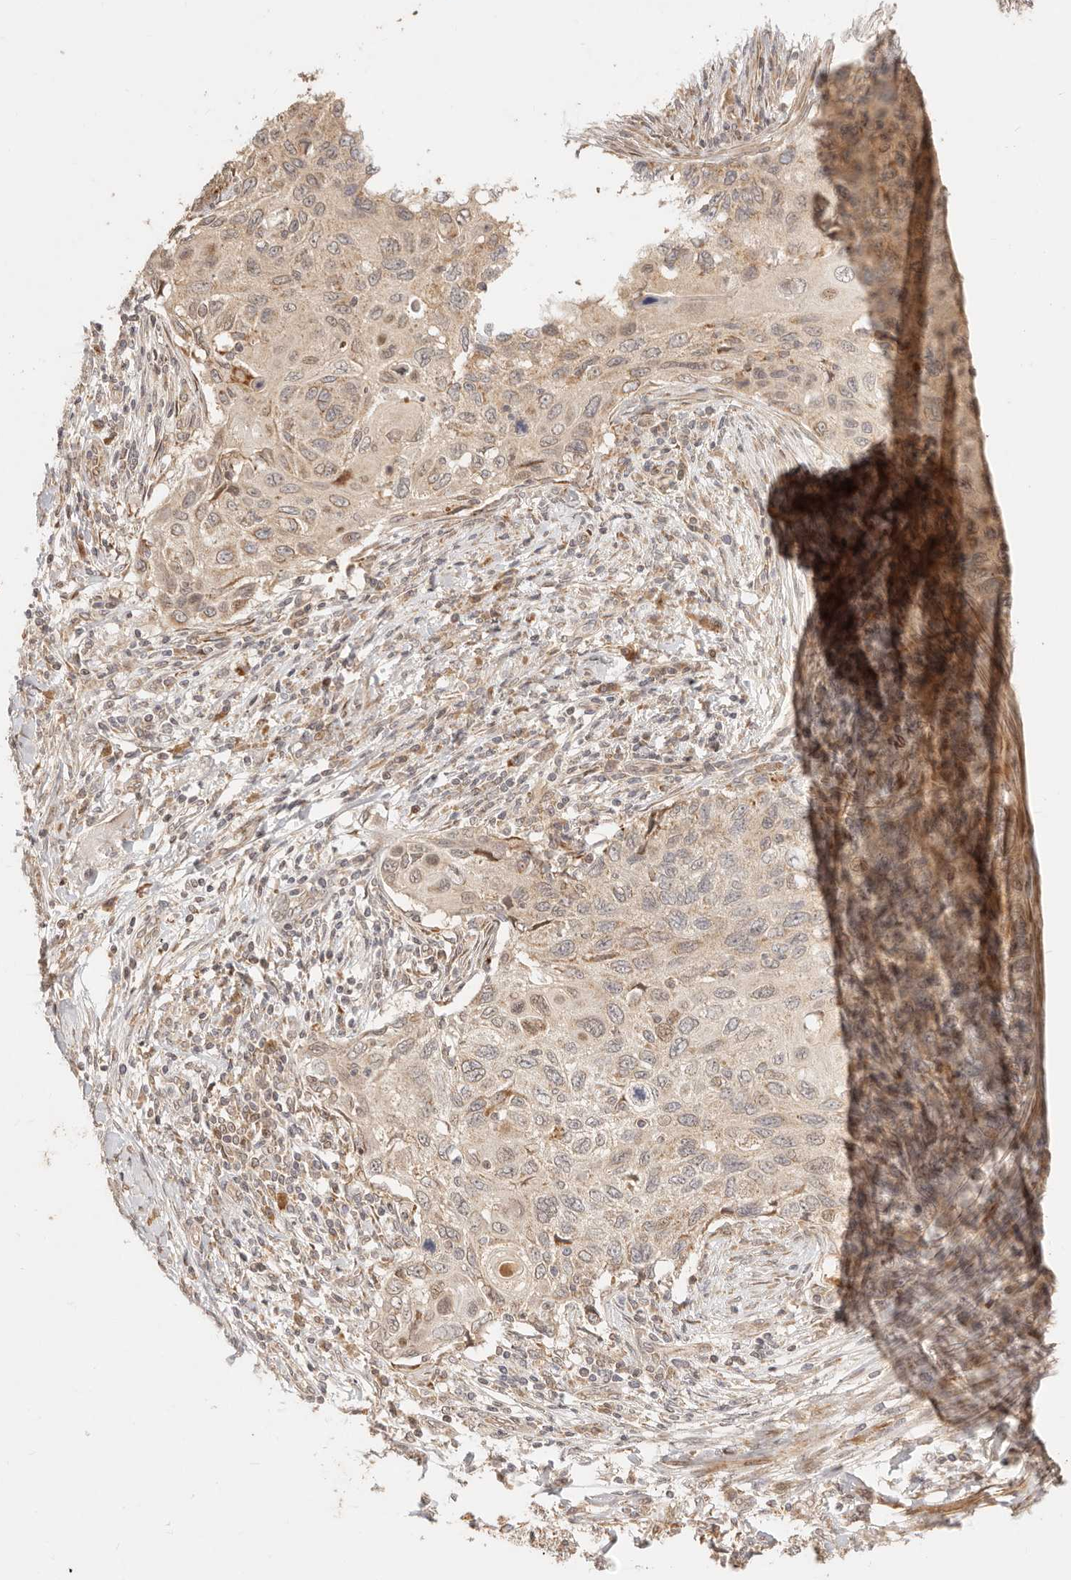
{"staining": {"intensity": "weak", "quantity": ">75%", "location": "cytoplasmic/membranous"}, "tissue": "cervical cancer", "cell_type": "Tumor cells", "image_type": "cancer", "snomed": [{"axis": "morphology", "description": "Squamous cell carcinoma, NOS"}, {"axis": "topography", "description": "Cervix"}], "caption": "Tumor cells show low levels of weak cytoplasmic/membranous staining in approximately >75% of cells in human cervical cancer (squamous cell carcinoma).", "gene": "TIMM17A", "patient": {"sex": "female", "age": 70}}